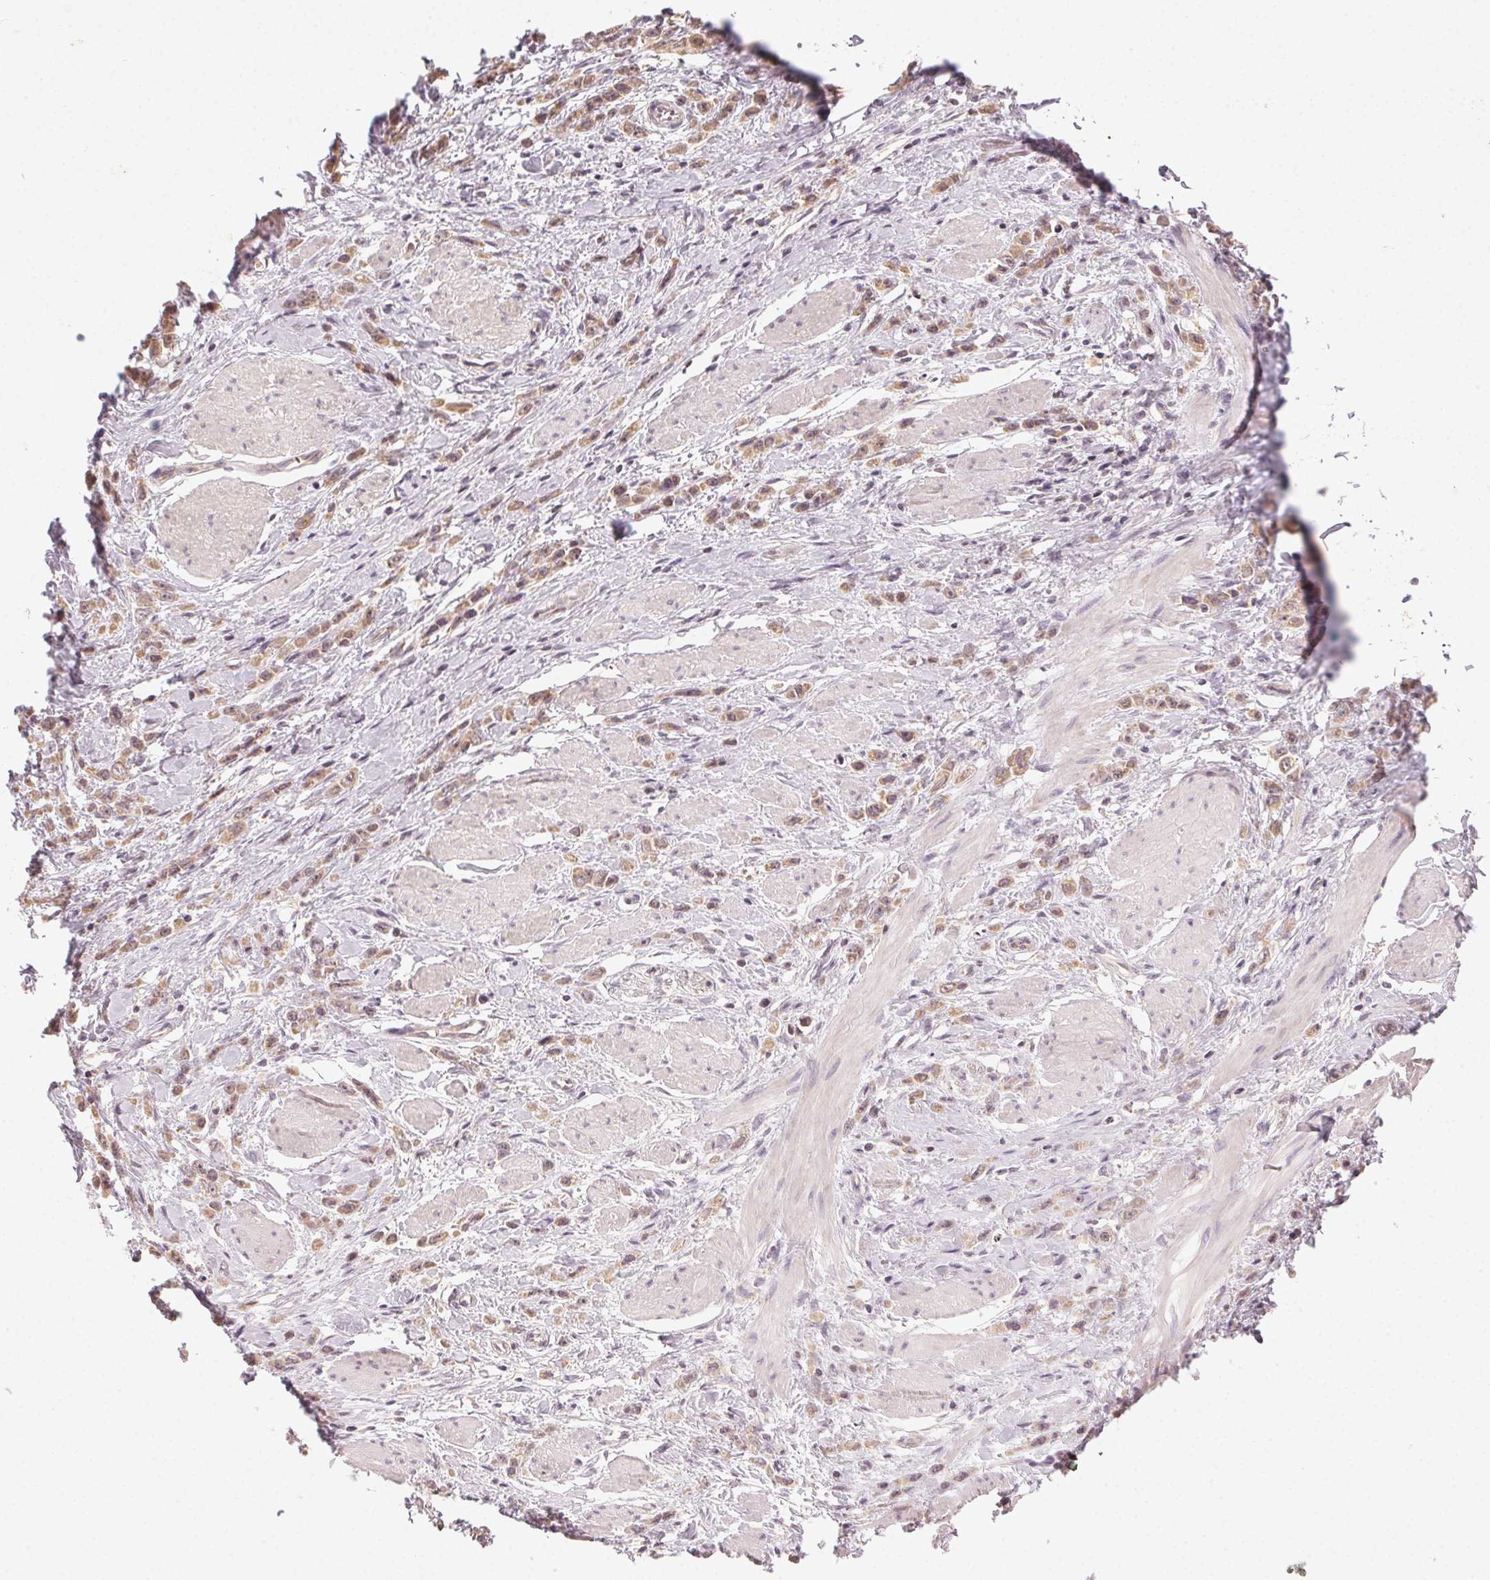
{"staining": {"intensity": "weak", "quantity": ">75%", "location": "cytoplasmic/membranous"}, "tissue": "stomach cancer", "cell_type": "Tumor cells", "image_type": "cancer", "snomed": [{"axis": "morphology", "description": "Adenocarcinoma, NOS"}, {"axis": "topography", "description": "Stomach"}], "caption": "A low amount of weak cytoplasmic/membranous positivity is present in about >75% of tumor cells in adenocarcinoma (stomach) tissue.", "gene": "NCOA4", "patient": {"sex": "male", "age": 47}}